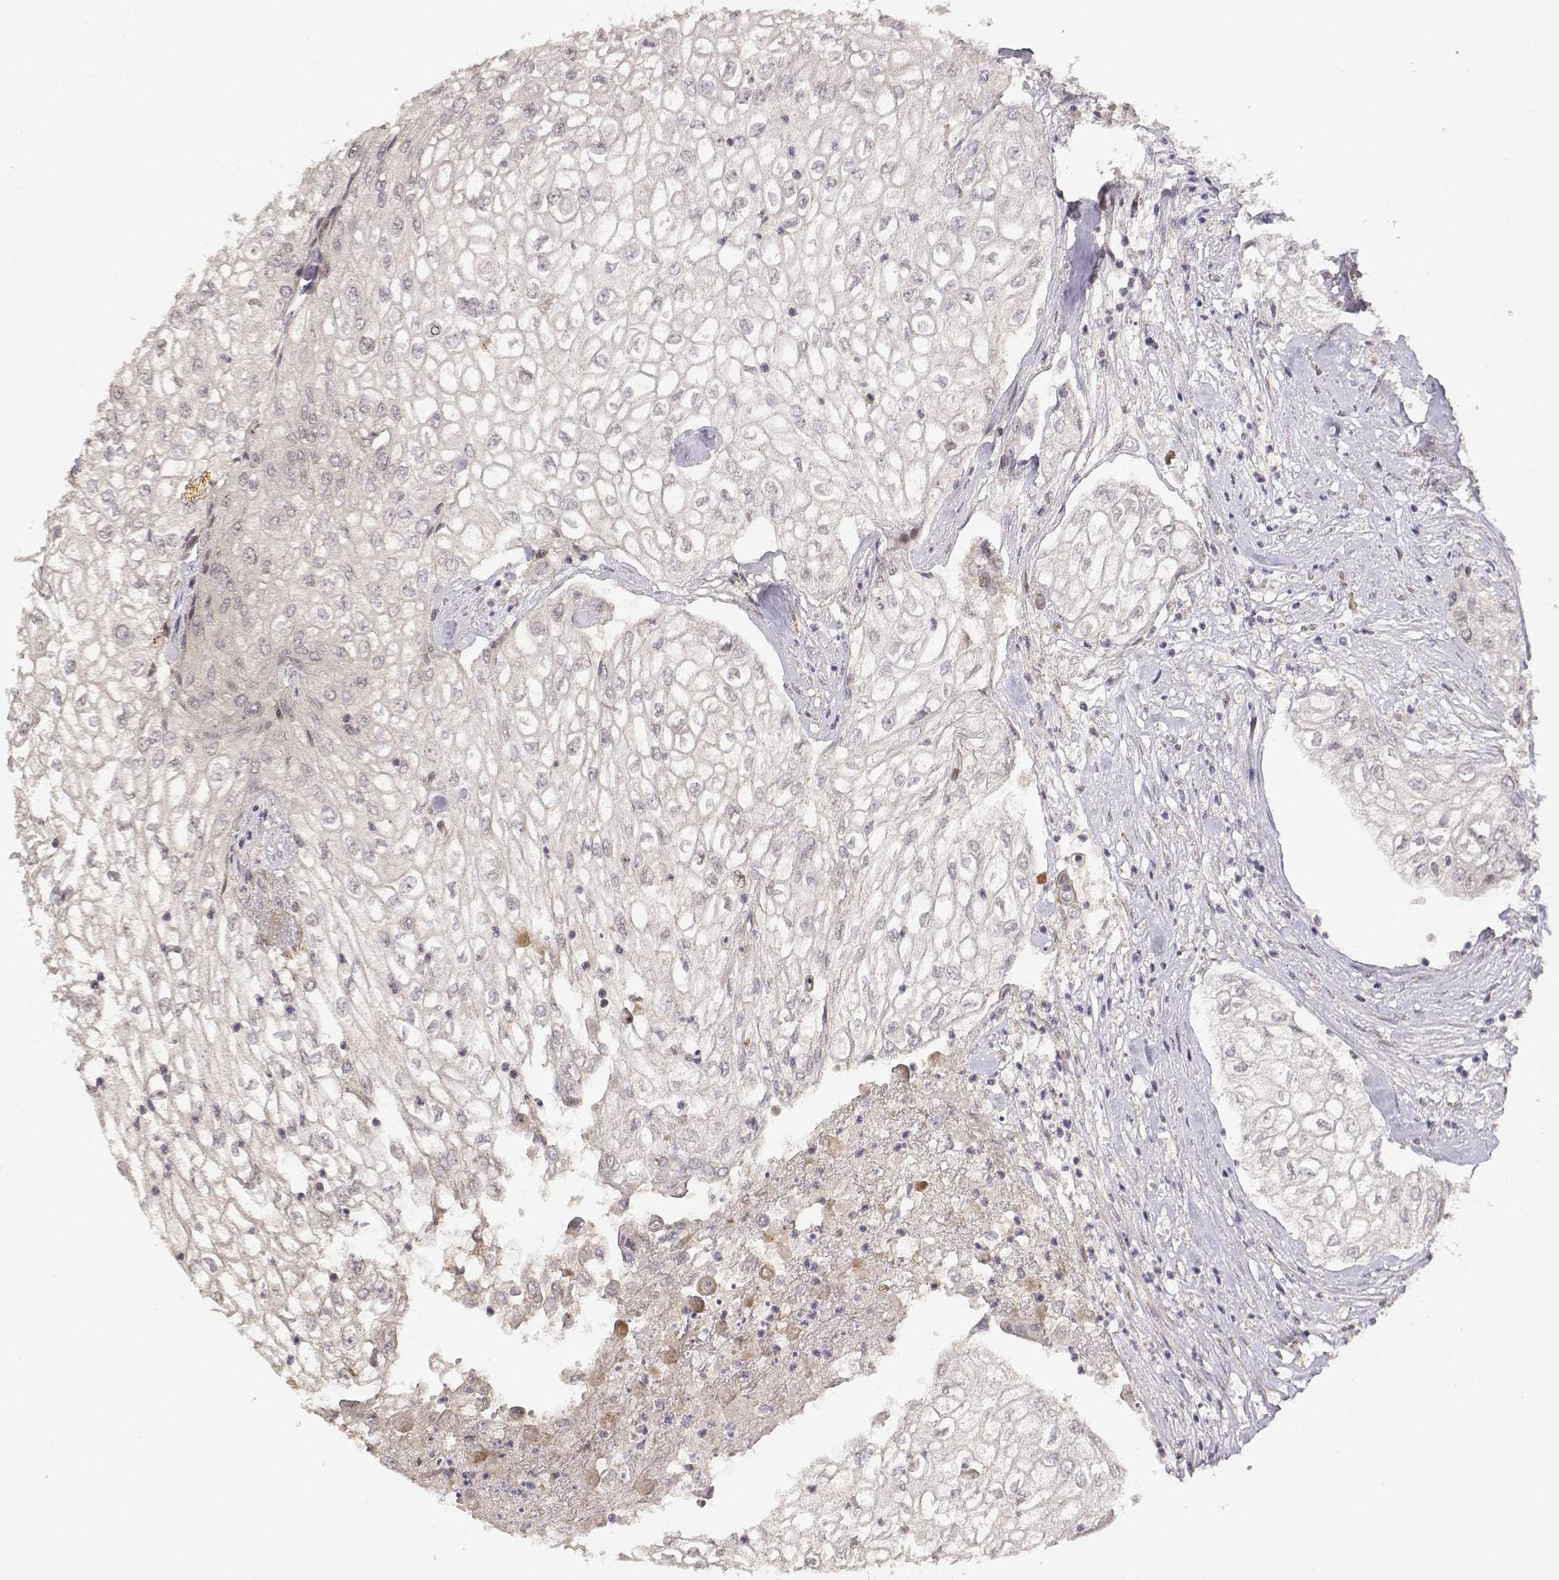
{"staining": {"intensity": "negative", "quantity": "none", "location": "none"}, "tissue": "urothelial cancer", "cell_type": "Tumor cells", "image_type": "cancer", "snomed": [{"axis": "morphology", "description": "Urothelial carcinoma, High grade"}, {"axis": "topography", "description": "Urinary bladder"}], "caption": "Tumor cells show no significant staining in high-grade urothelial carcinoma. (DAB (3,3'-diaminobenzidine) IHC with hematoxylin counter stain).", "gene": "PICK1", "patient": {"sex": "male", "age": 62}}